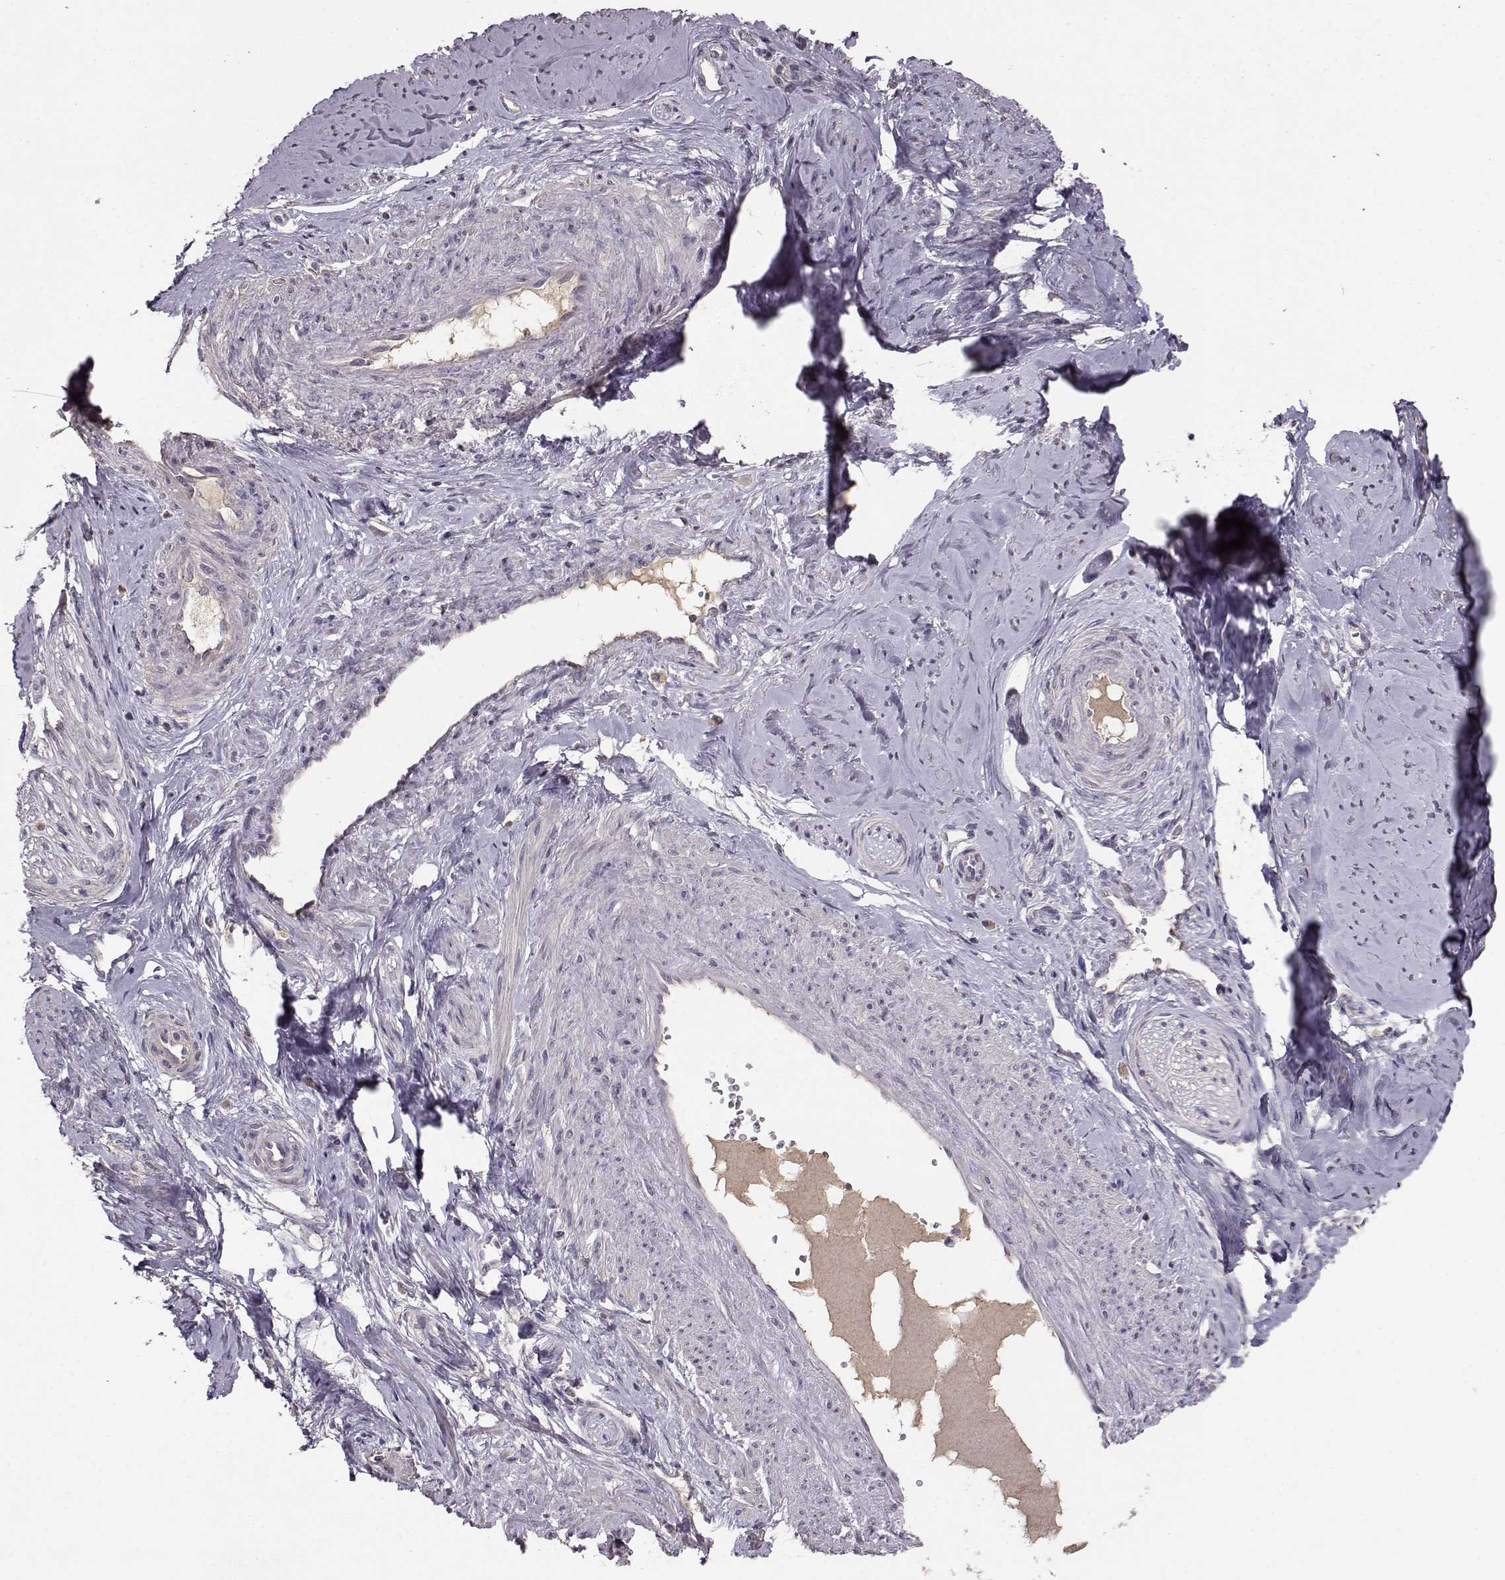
{"staining": {"intensity": "negative", "quantity": "none", "location": "none"}, "tissue": "smooth muscle", "cell_type": "Smooth muscle cells", "image_type": "normal", "snomed": [{"axis": "morphology", "description": "Normal tissue, NOS"}, {"axis": "topography", "description": "Smooth muscle"}], "caption": "Immunohistochemistry image of unremarkable human smooth muscle stained for a protein (brown), which demonstrates no positivity in smooth muscle cells.", "gene": "PMCH", "patient": {"sex": "female", "age": 48}}